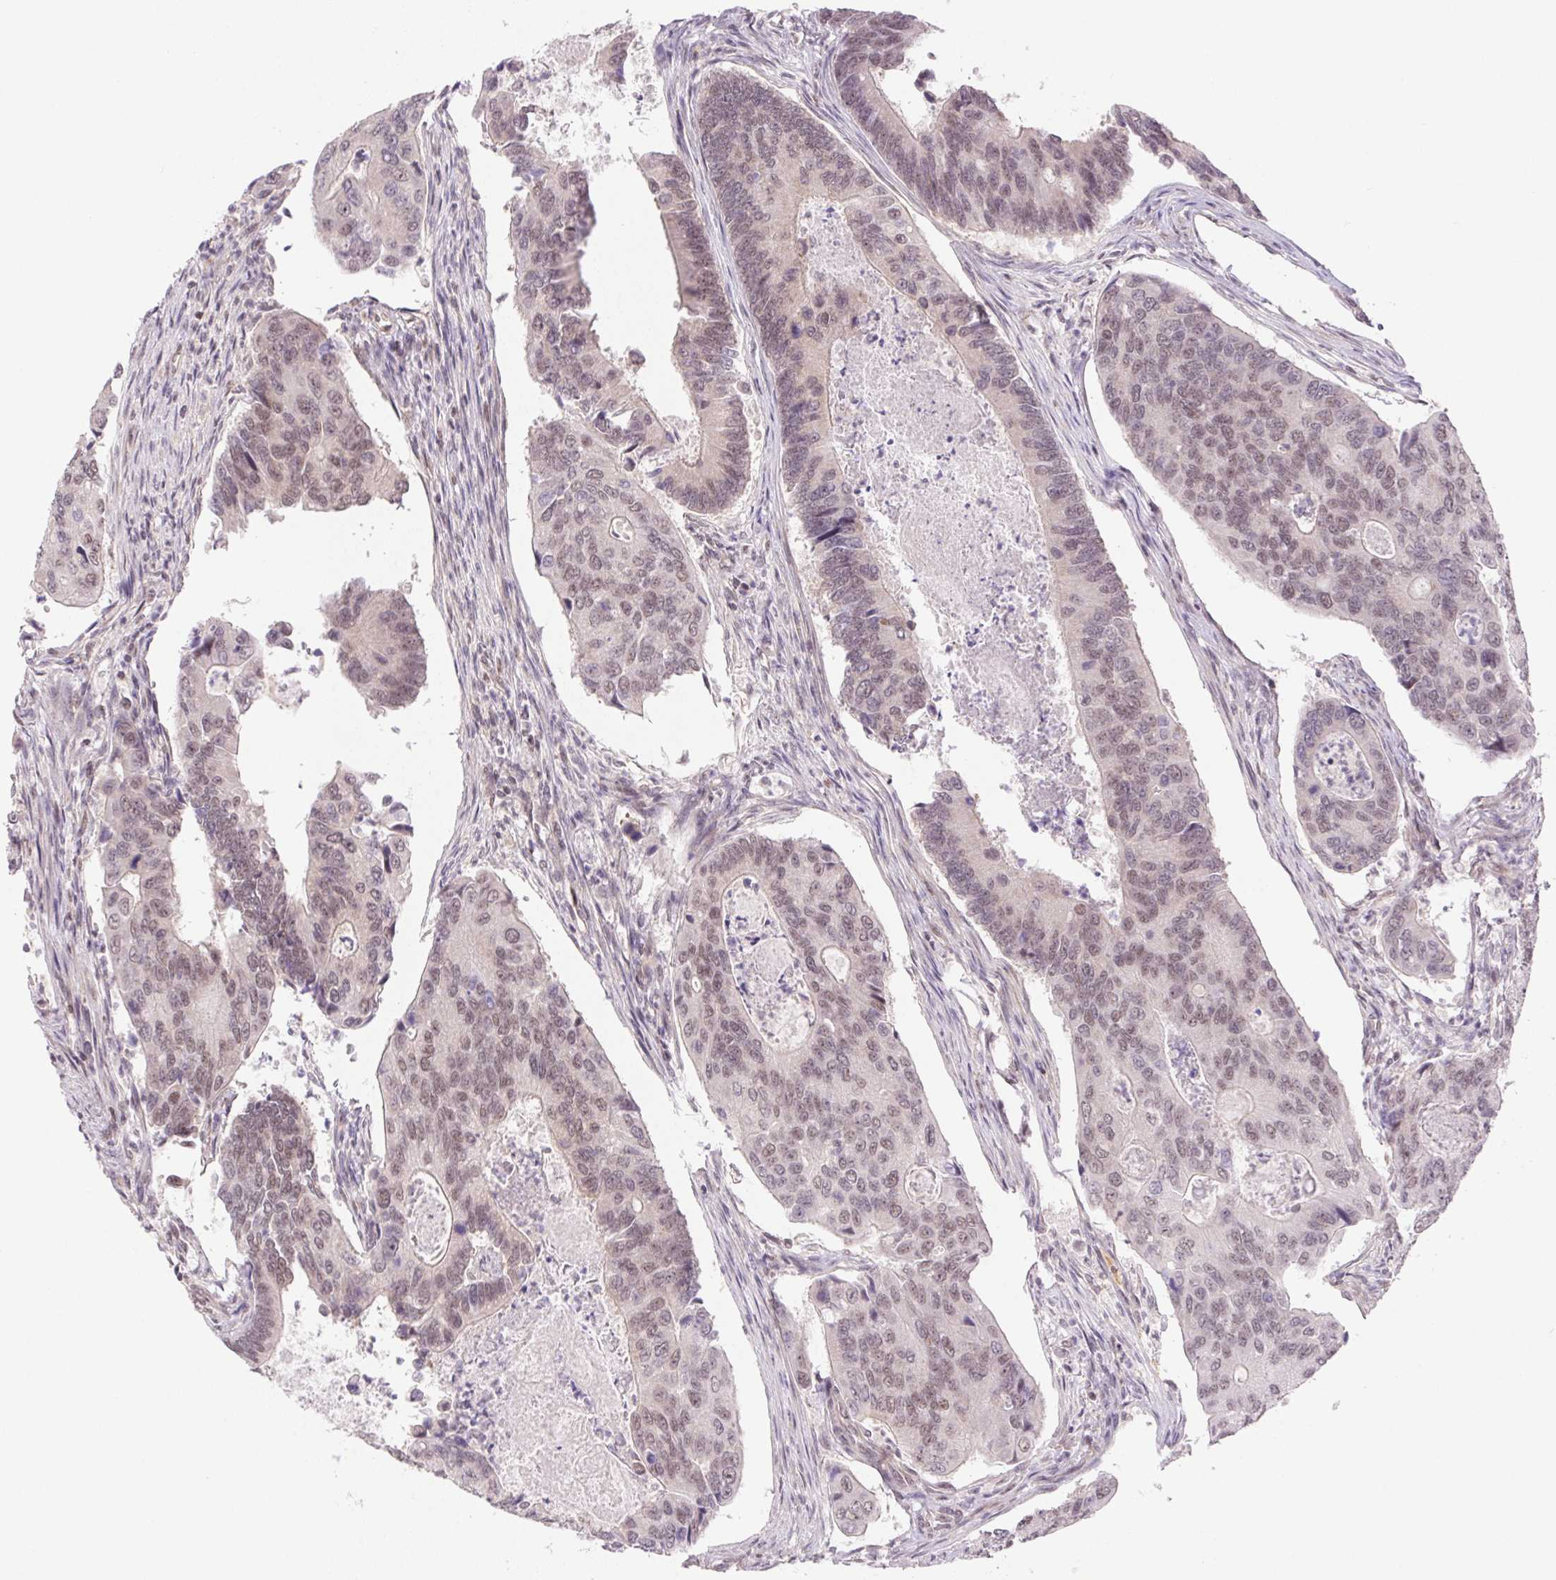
{"staining": {"intensity": "weak", "quantity": "25%-75%", "location": "nuclear"}, "tissue": "colorectal cancer", "cell_type": "Tumor cells", "image_type": "cancer", "snomed": [{"axis": "morphology", "description": "Adenocarcinoma, NOS"}, {"axis": "topography", "description": "Colon"}], "caption": "Human colorectal adenocarcinoma stained for a protein (brown) displays weak nuclear positive staining in approximately 25%-75% of tumor cells.", "gene": "DDX17", "patient": {"sex": "female", "age": 67}}